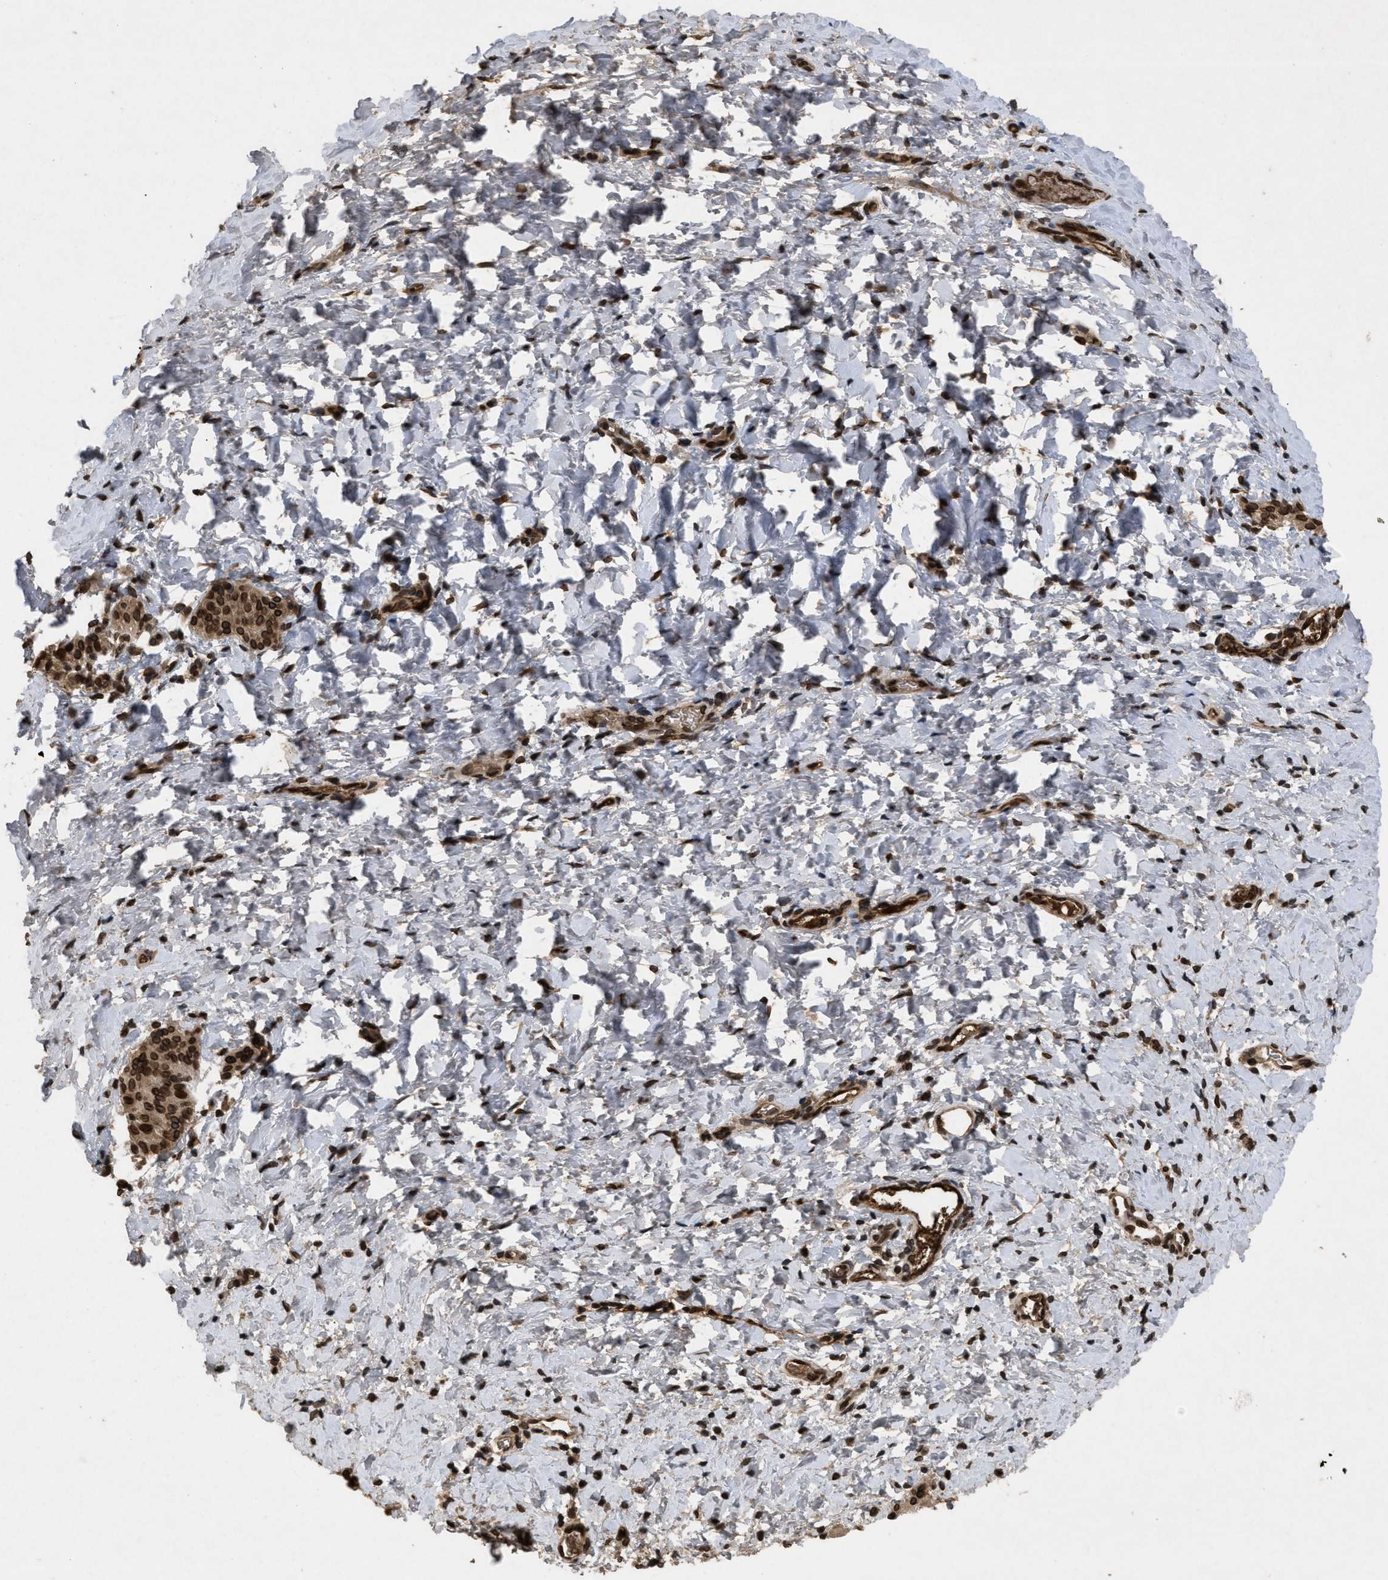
{"staining": {"intensity": "moderate", "quantity": ">75%", "location": "cytoplasmic/membranous,nuclear"}, "tissue": "smooth muscle", "cell_type": "Smooth muscle cells", "image_type": "normal", "snomed": [{"axis": "morphology", "description": "Normal tissue, NOS"}, {"axis": "topography", "description": "Smooth muscle"}], "caption": "DAB (3,3'-diaminobenzidine) immunohistochemical staining of unremarkable smooth muscle exhibits moderate cytoplasmic/membranous,nuclear protein positivity in about >75% of smooth muscle cells.", "gene": "CRY1", "patient": {"sex": "male", "age": 16}}